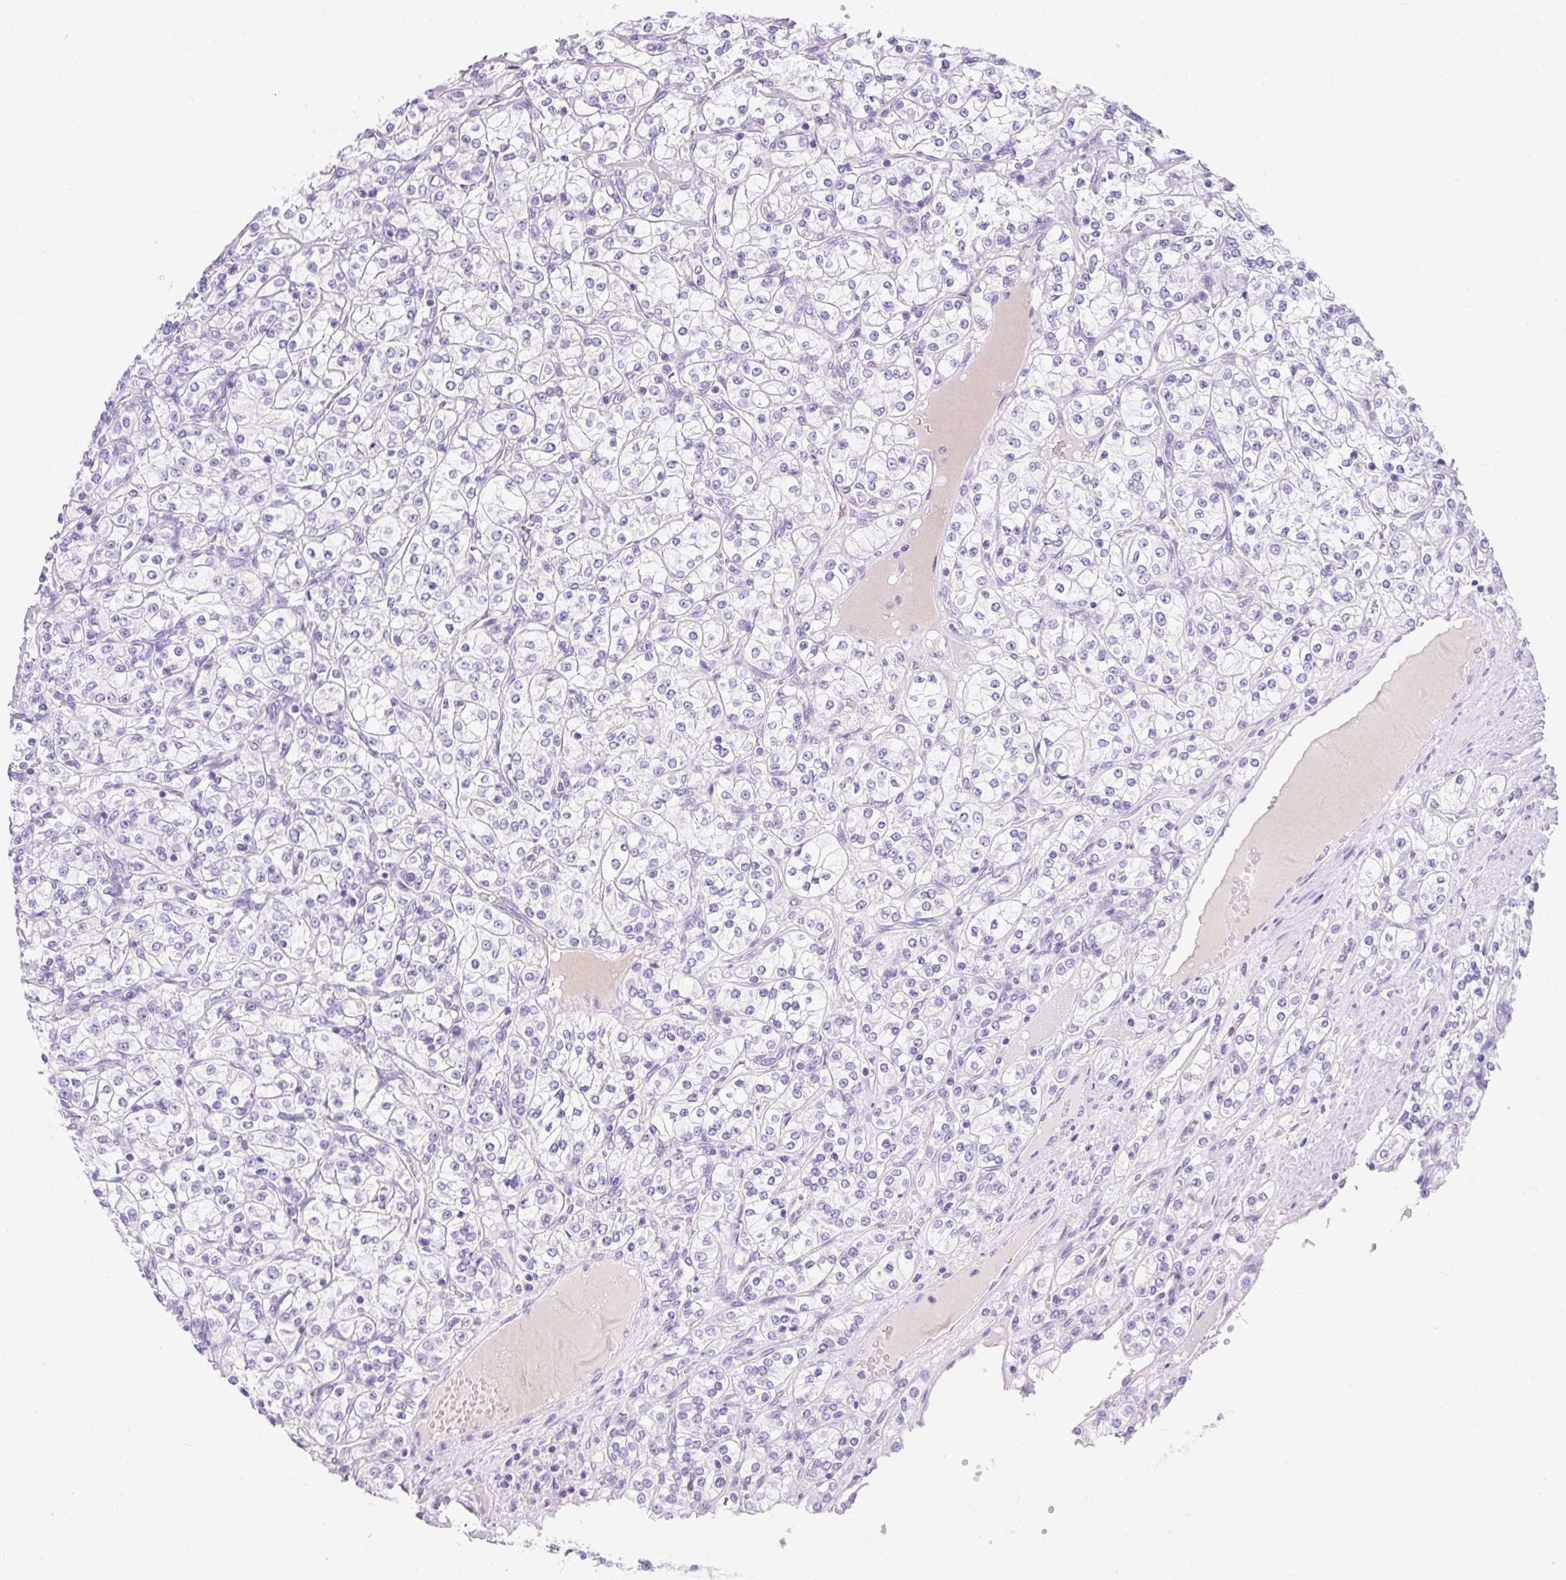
{"staining": {"intensity": "negative", "quantity": "none", "location": "none"}, "tissue": "renal cancer", "cell_type": "Tumor cells", "image_type": "cancer", "snomed": [{"axis": "morphology", "description": "Adenocarcinoma, NOS"}, {"axis": "topography", "description": "Kidney"}], "caption": "This histopathology image is of renal cancer (adenocarcinoma) stained with immunohistochemistry to label a protein in brown with the nuclei are counter-stained blue. There is no expression in tumor cells.", "gene": "GOLGA8A", "patient": {"sex": "male", "age": 77}}